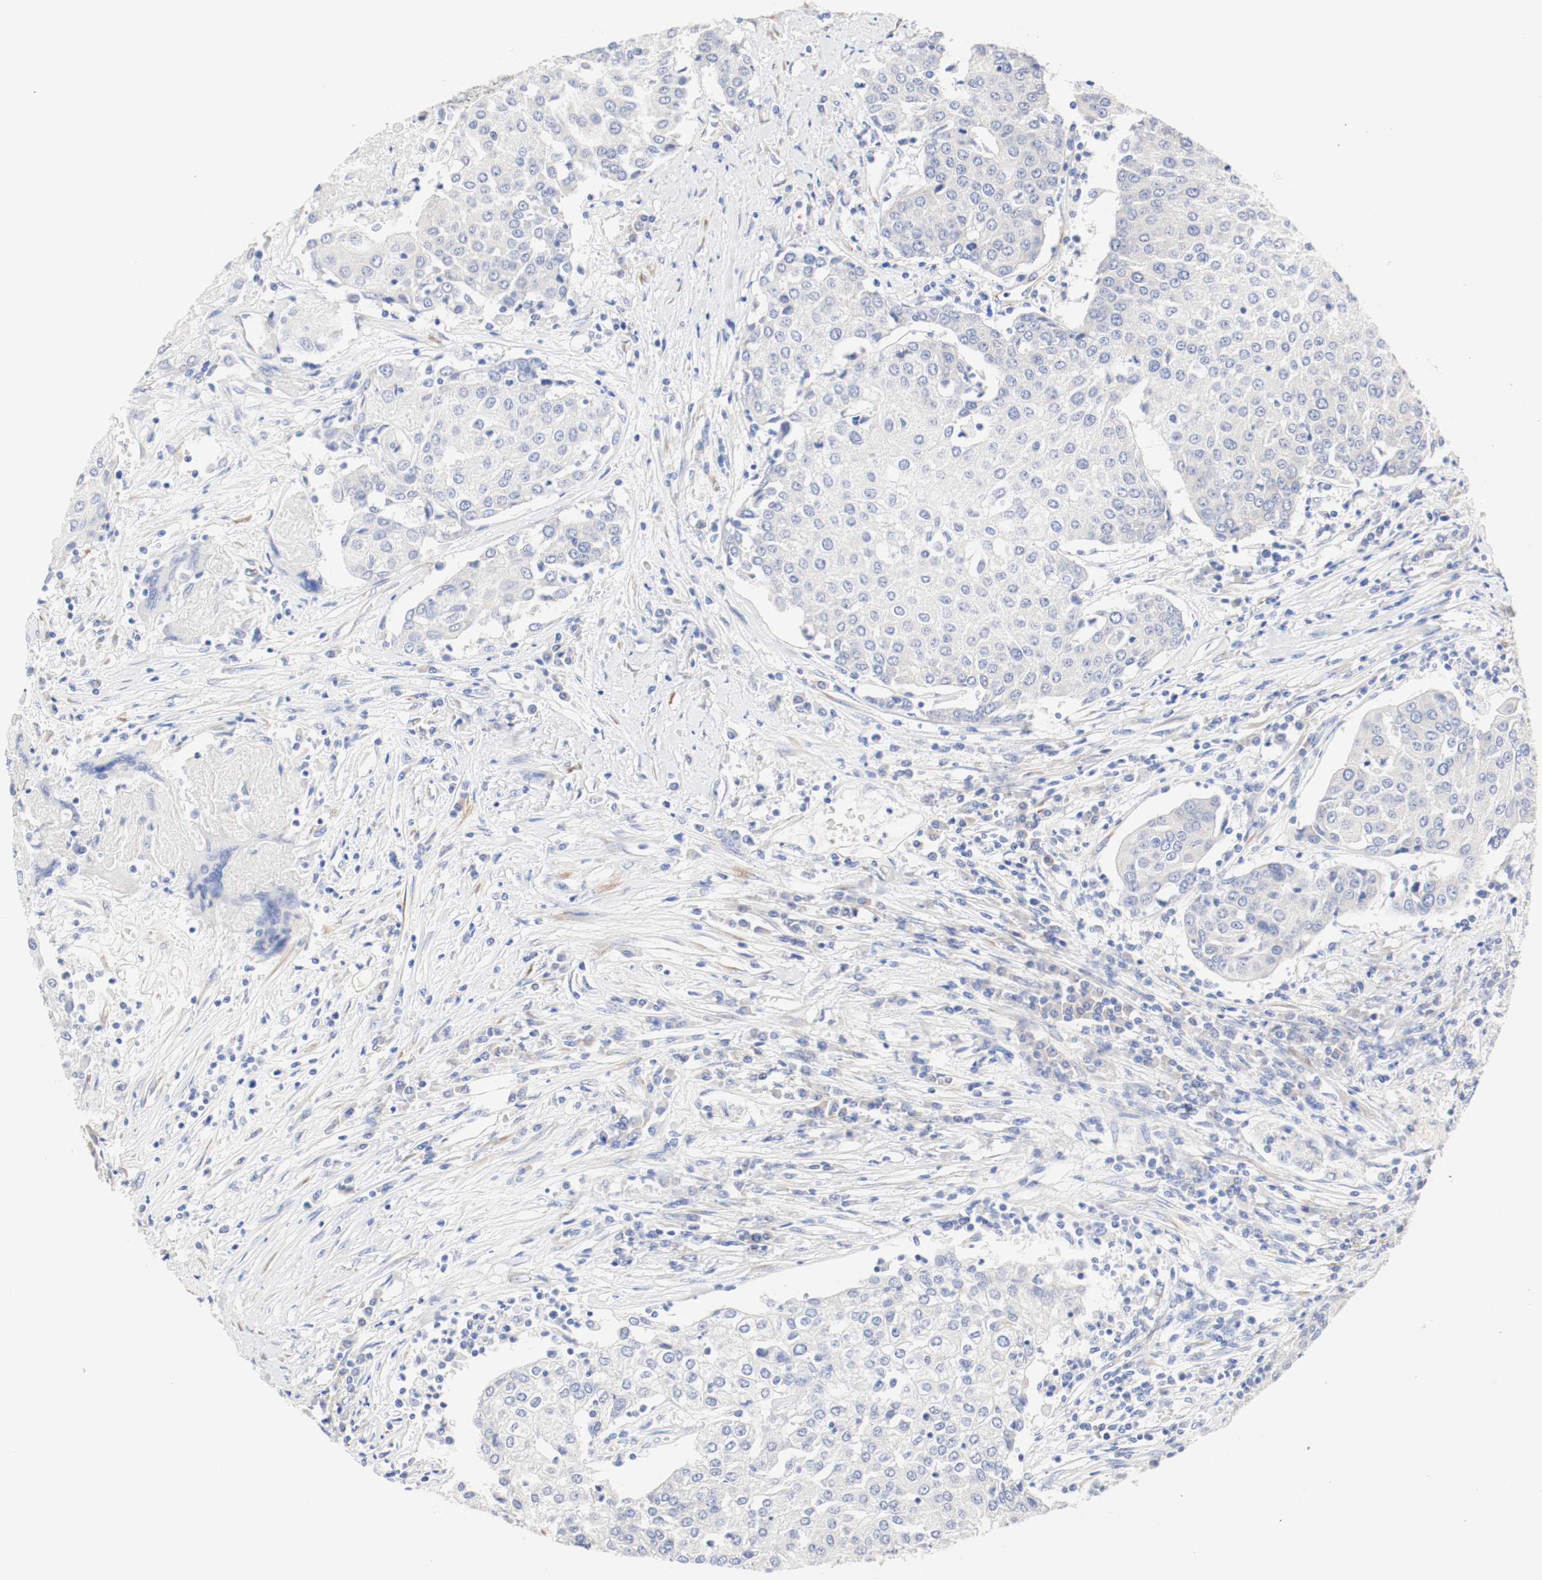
{"staining": {"intensity": "negative", "quantity": "none", "location": "none"}, "tissue": "urothelial cancer", "cell_type": "Tumor cells", "image_type": "cancer", "snomed": [{"axis": "morphology", "description": "Urothelial carcinoma, High grade"}, {"axis": "topography", "description": "Urinary bladder"}], "caption": "Urothelial cancer was stained to show a protein in brown. There is no significant staining in tumor cells. Brightfield microscopy of immunohistochemistry stained with DAB (3,3'-diaminobenzidine) (brown) and hematoxylin (blue), captured at high magnification.", "gene": "GIT1", "patient": {"sex": "female", "age": 85}}